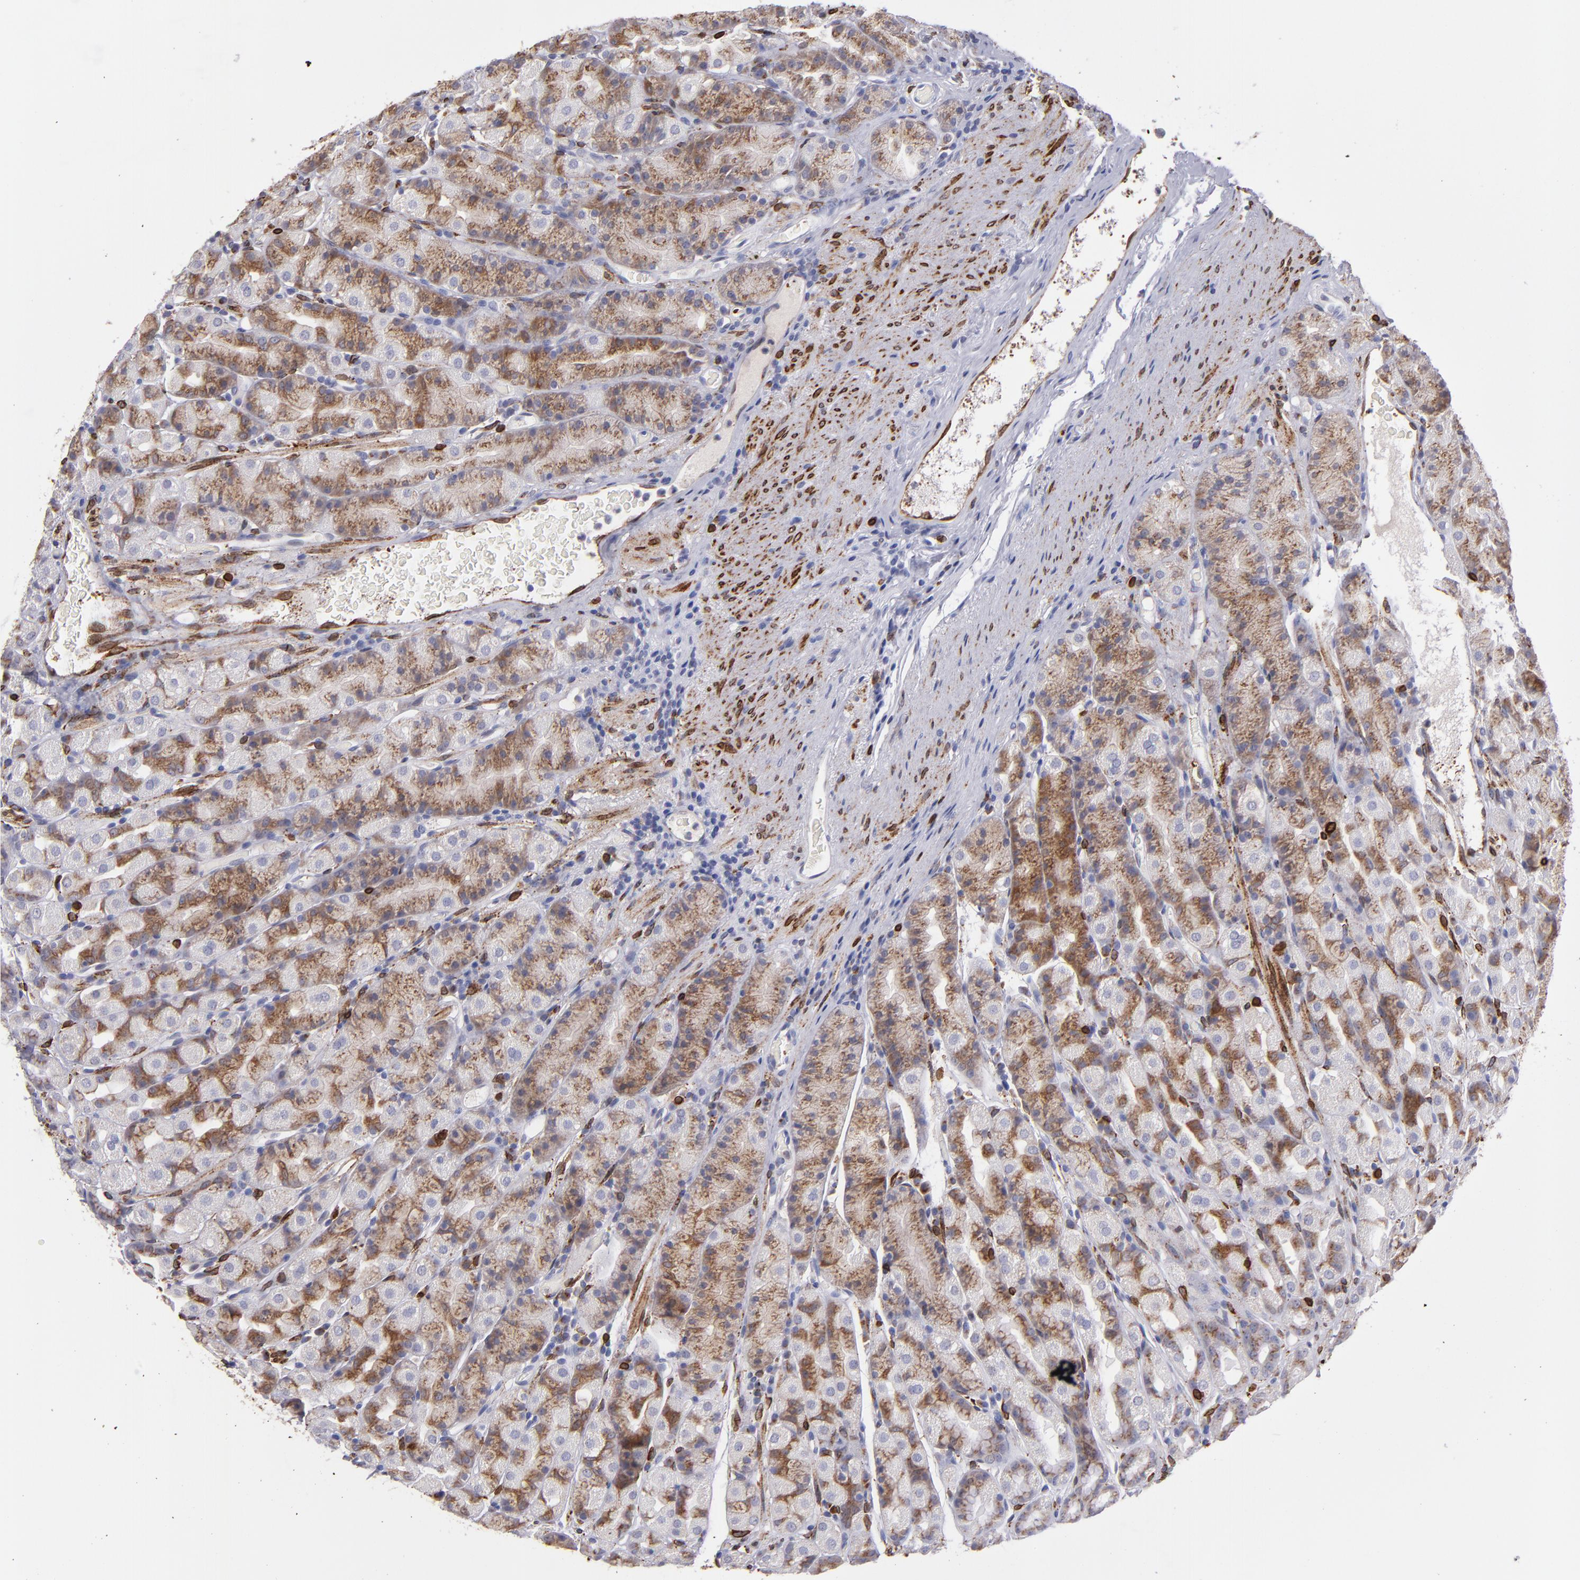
{"staining": {"intensity": "moderate", "quantity": ">75%", "location": "cytoplasmic/membranous"}, "tissue": "stomach", "cell_type": "Glandular cells", "image_type": "normal", "snomed": [{"axis": "morphology", "description": "Normal tissue, NOS"}, {"axis": "topography", "description": "Stomach, upper"}], "caption": "A micrograph of human stomach stained for a protein displays moderate cytoplasmic/membranous brown staining in glandular cells. (IHC, brightfield microscopy, high magnification).", "gene": "PTGS1", "patient": {"sex": "male", "age": 68}}